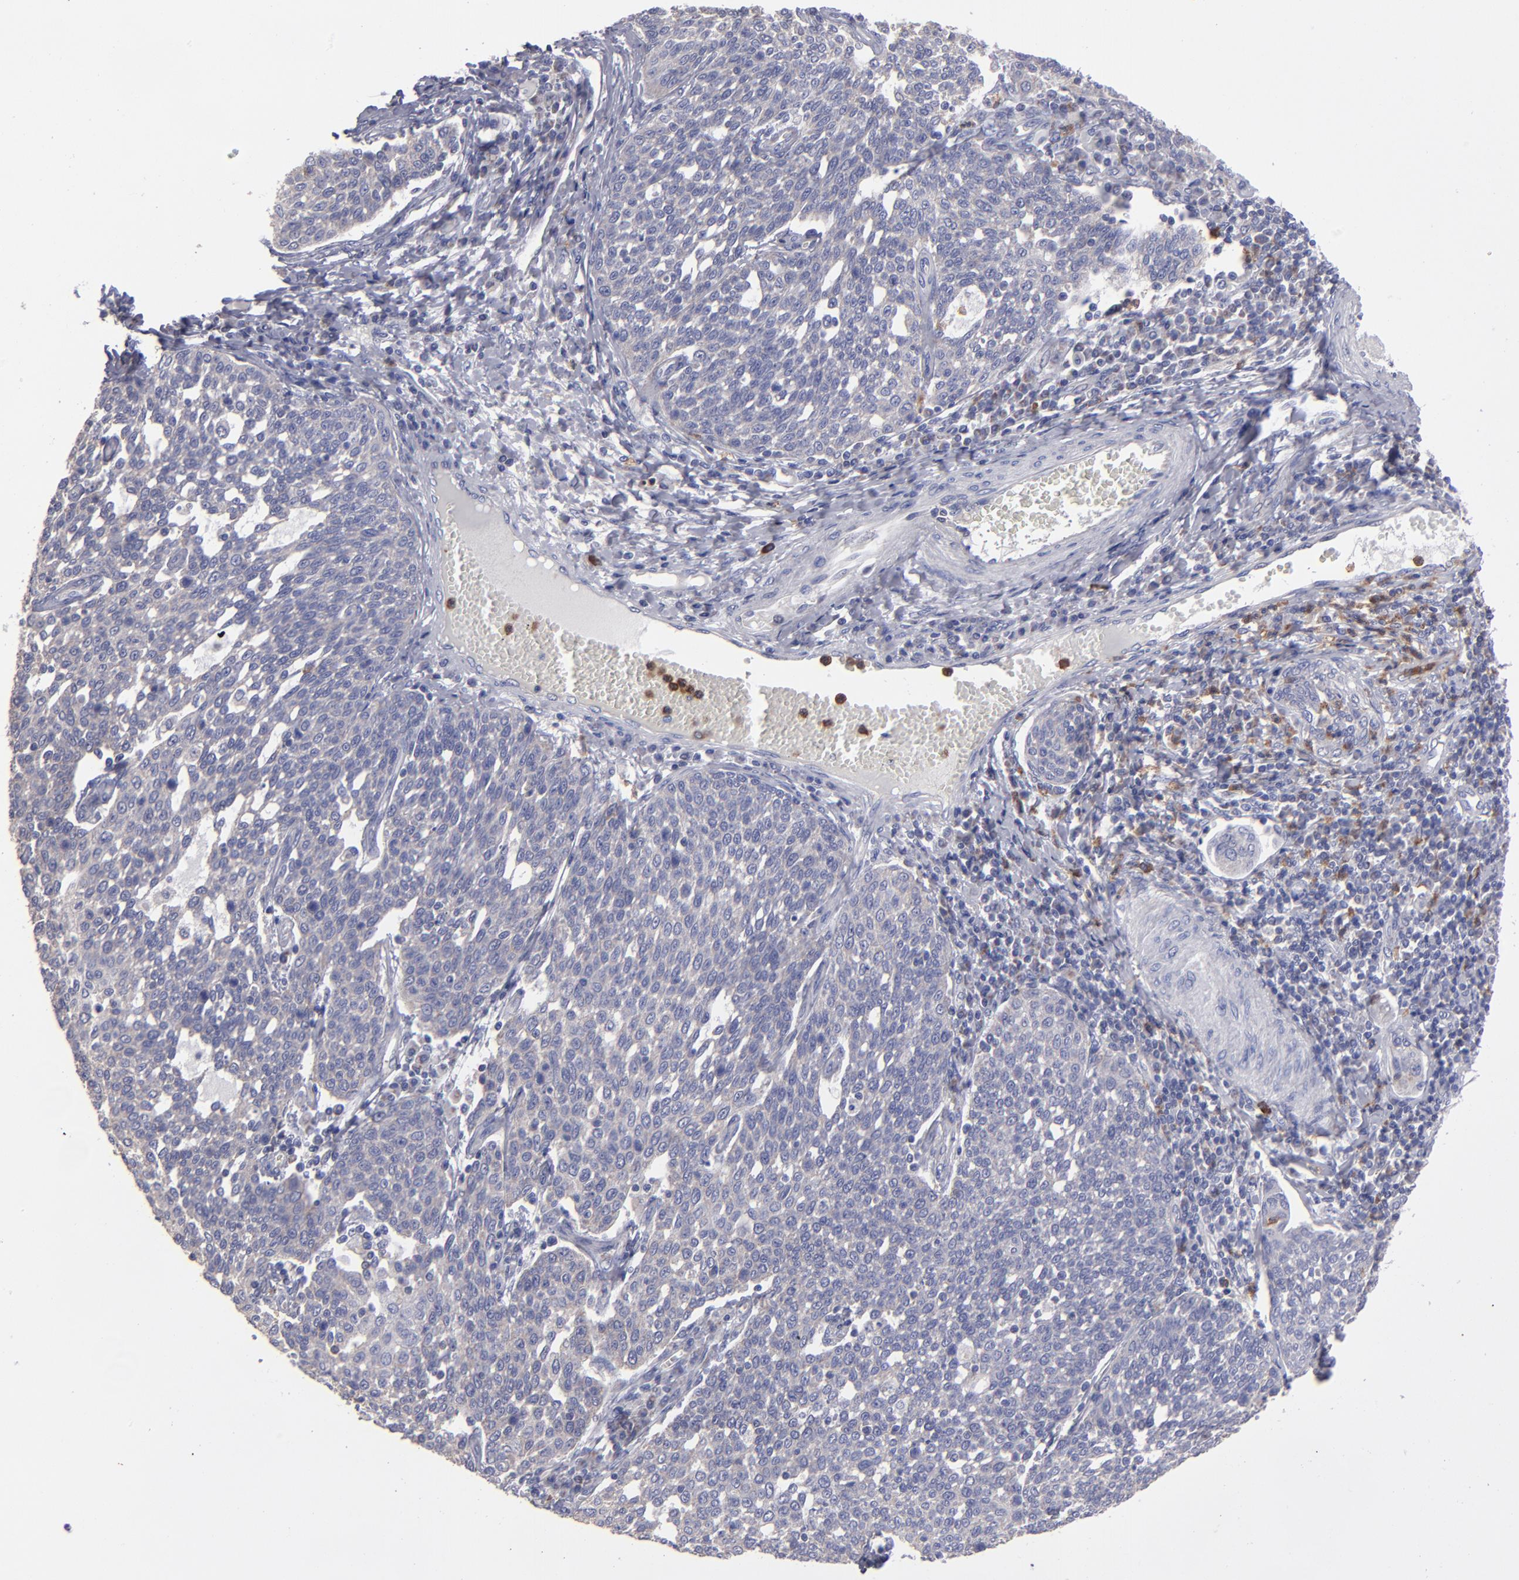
{"staining": {"intensity": "weak", "quantity": ">75%", "location": "cytoplasmic/membranous"}, "tissue": "cervical cancer", "cell_type": "Tumor cells", "image_type": "cancer", "snomed": [{"axis": "morphology", "description": "Squamous cell carcinoma, NOS"}, {"axis": "topography", "description": "Cervix"}], "caption": "A high-resolution histopathology image shows immunohistochemistry (IHC) staining of cervical cancer, which reveals weak cytoplasmic/membranous staining in about >75% of tumor cells.", "gene": "FGR", "patient": {"sex": "female", "age": 34}}